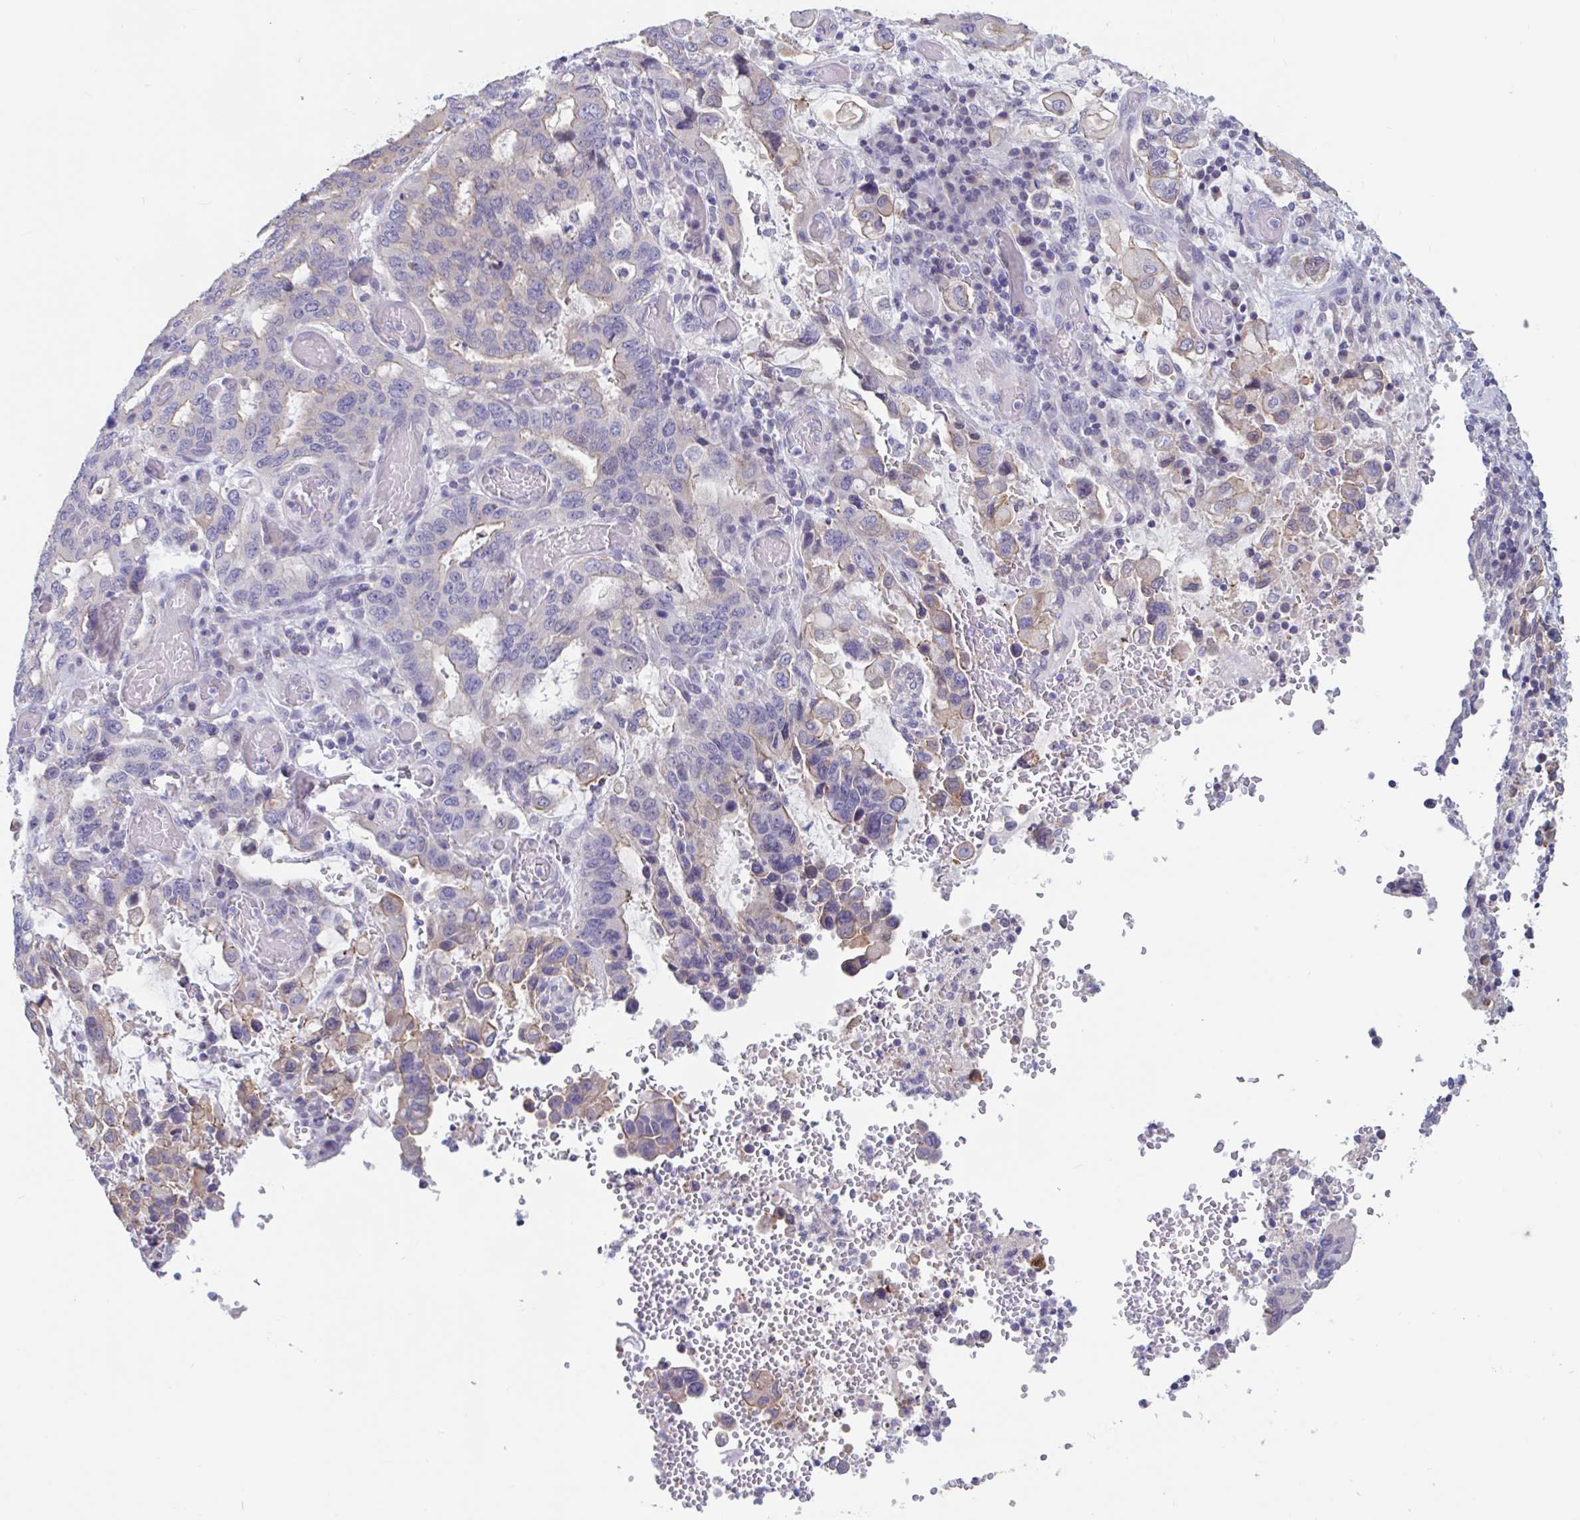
{"staining": {"intensity": "weak", "quantity": "<25%", "location": "cytoplasmic/membranous"}, "tissue": "stomach cancer", "cell_type": "Tumor cells", "image_type": "cancer", "snomed": [{"axis": "morphology", "description": "Adenocarcinoma, NOS"}, {"axis": "topography", "description": "Stomach, upper"}, {"axis": "topography", "description": "Stomach"}], "caption": "There is no significant expression in tumor cells of stomach adenocarcinoma.", "gene": "UNKL", "patient": {"sex": "male", "age": 62}}